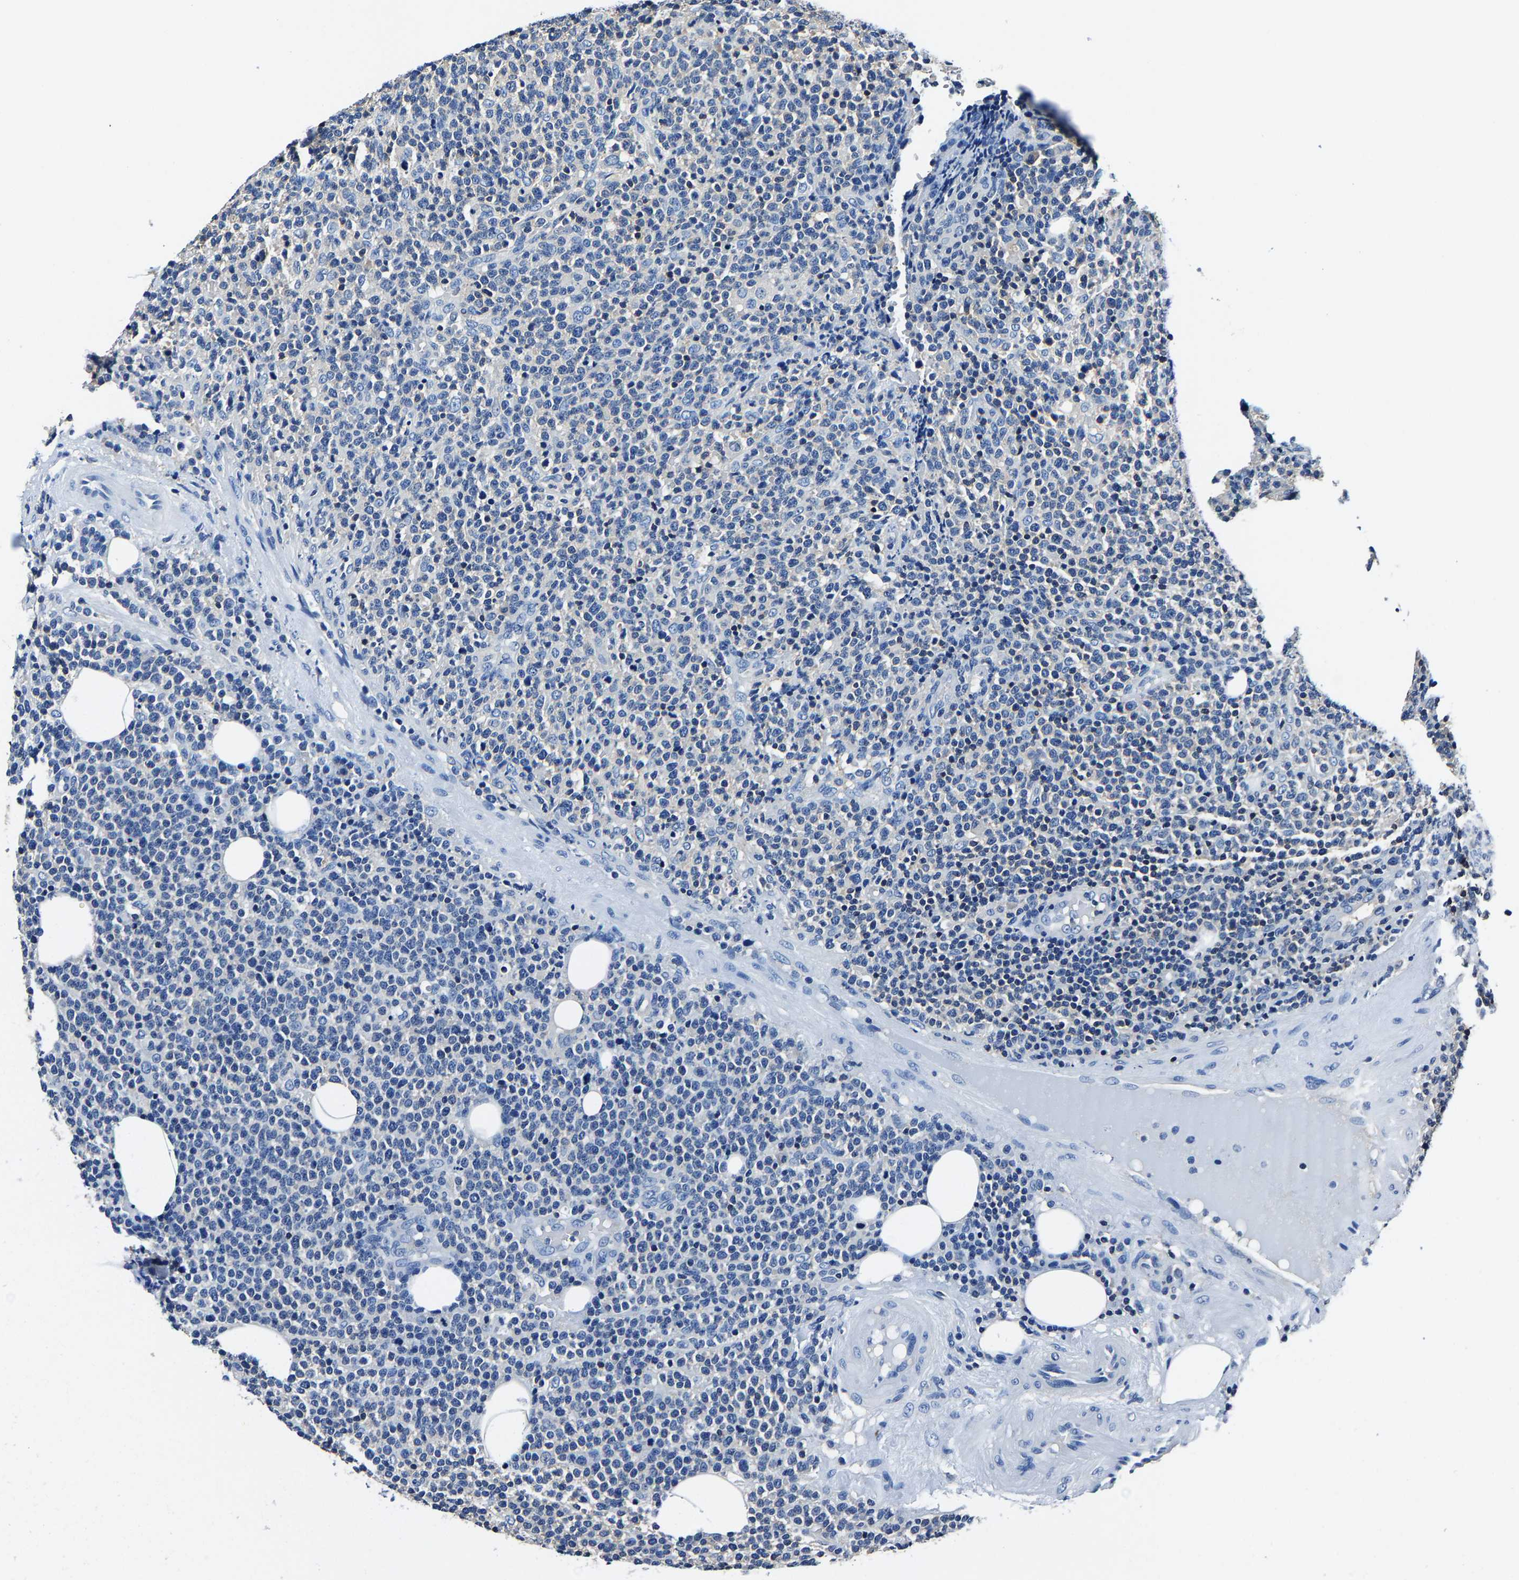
{"staining": {"intensity": "negative", "quantity": "none", "location": "none"}, "tissue": "lymphoma", "cell_type": "Tumor cells", "image_type": "cancer", "snomed": [{"axis": "morphology", "description": "Malignant lymphoma, non-Hodgkin's type, High grade"}, {"axis": "topography", "description": "Lymph node"}], "caption": "Human malignant lymphoma, non-Hodgkin's type (high-grade) stained for a protein using IHC demonstrates no expression in tumor cells.", "gene": "ALDOB", "patient": {"sex": "male", "age": 61}}